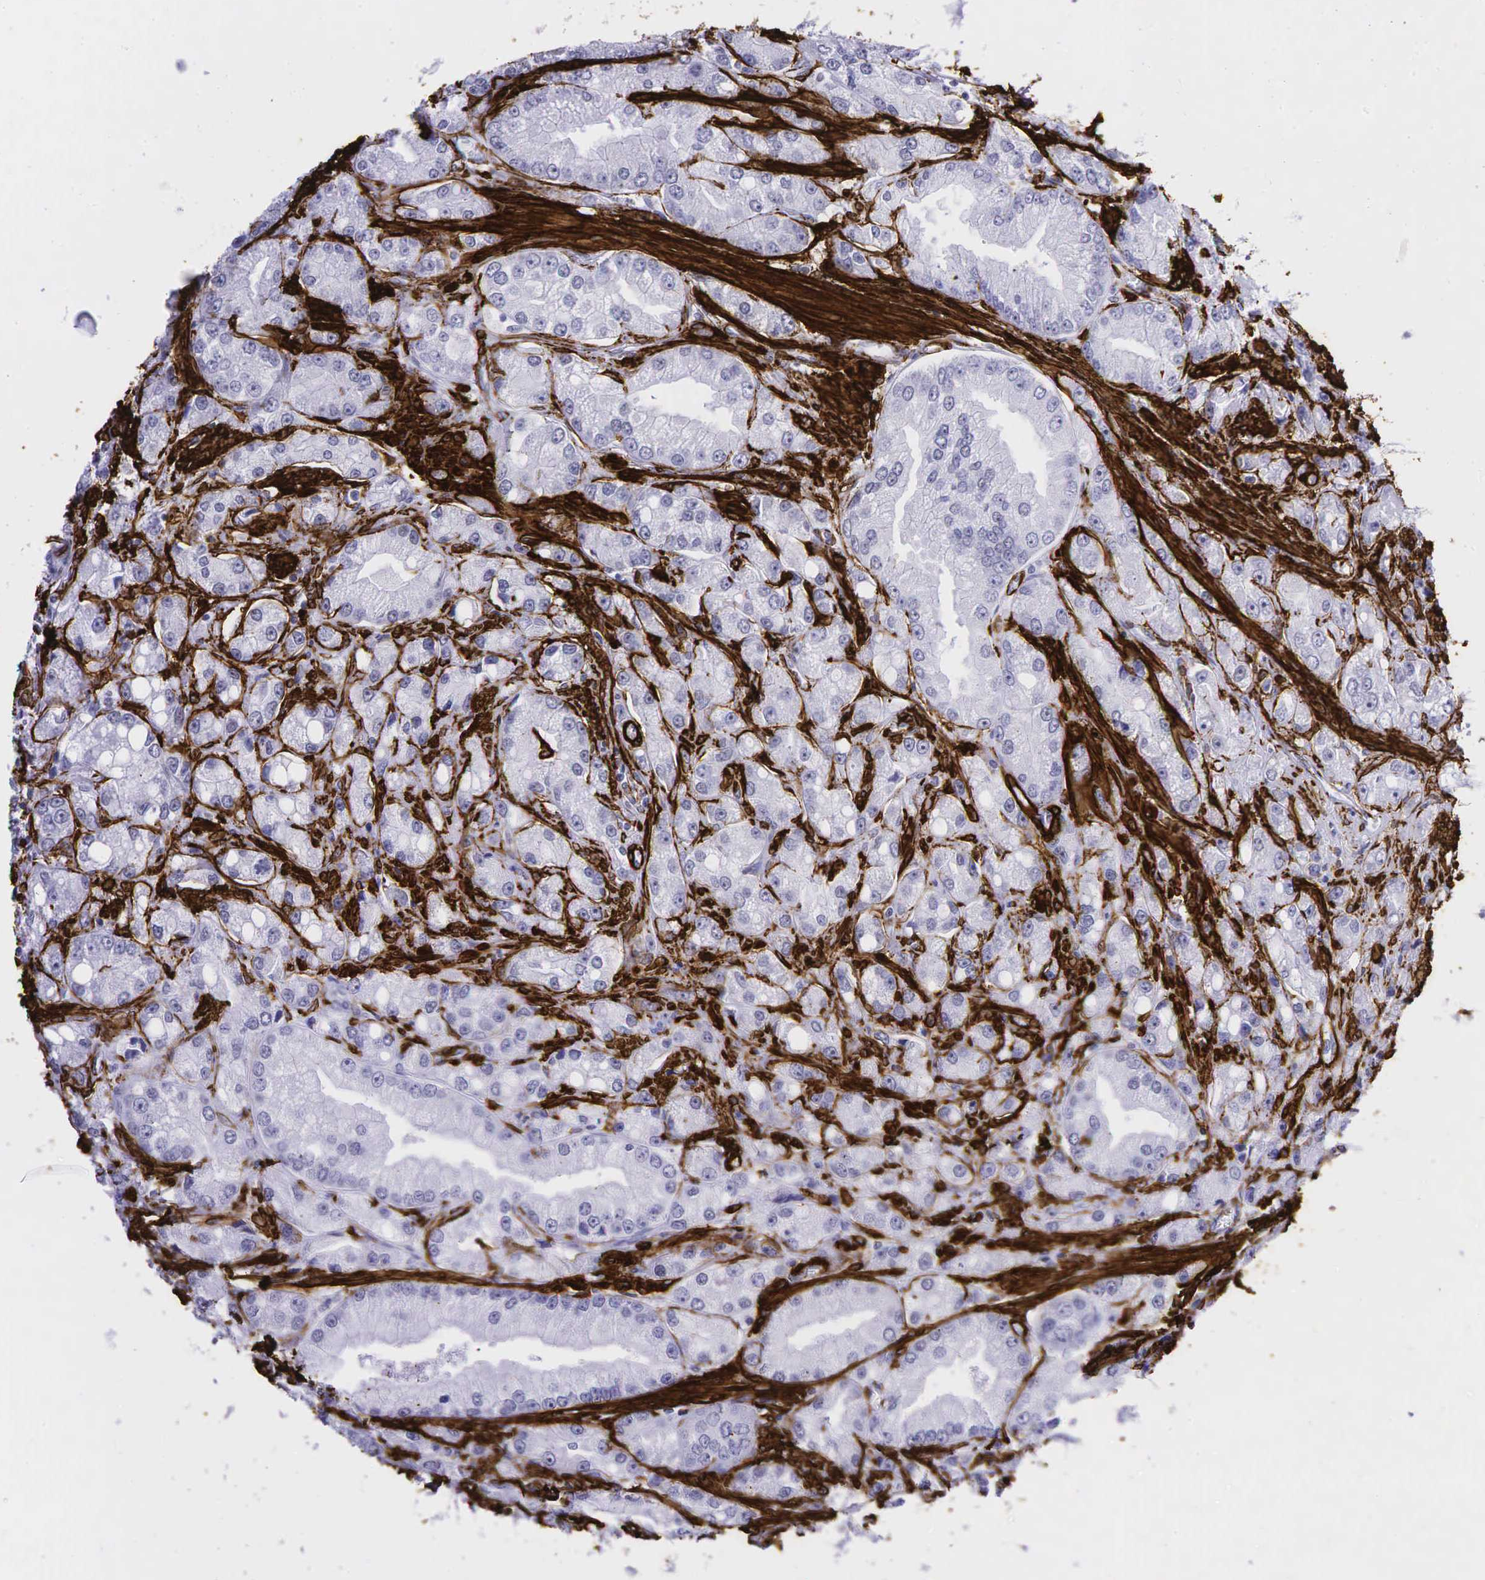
{"staining": {"intensity": "negative", "quantity": "none", "location": "none"}, "tissue": "prostate cancer", "cell_type": "Tumor cells", "image_type": "cancer", "snomed": [{"axis": "morphology", "description": "Adenocarcinoma, Medium grade"}, {"axis": "topography", "description": "Prostate"}], "caption": "Immunohistochemistry (IHC) of prostate adenocarcinoma (medium-grade) reveals no expression in tumor cells.", "gene": "ACTA2", "patient": {"sex": "male", "age": 72}}